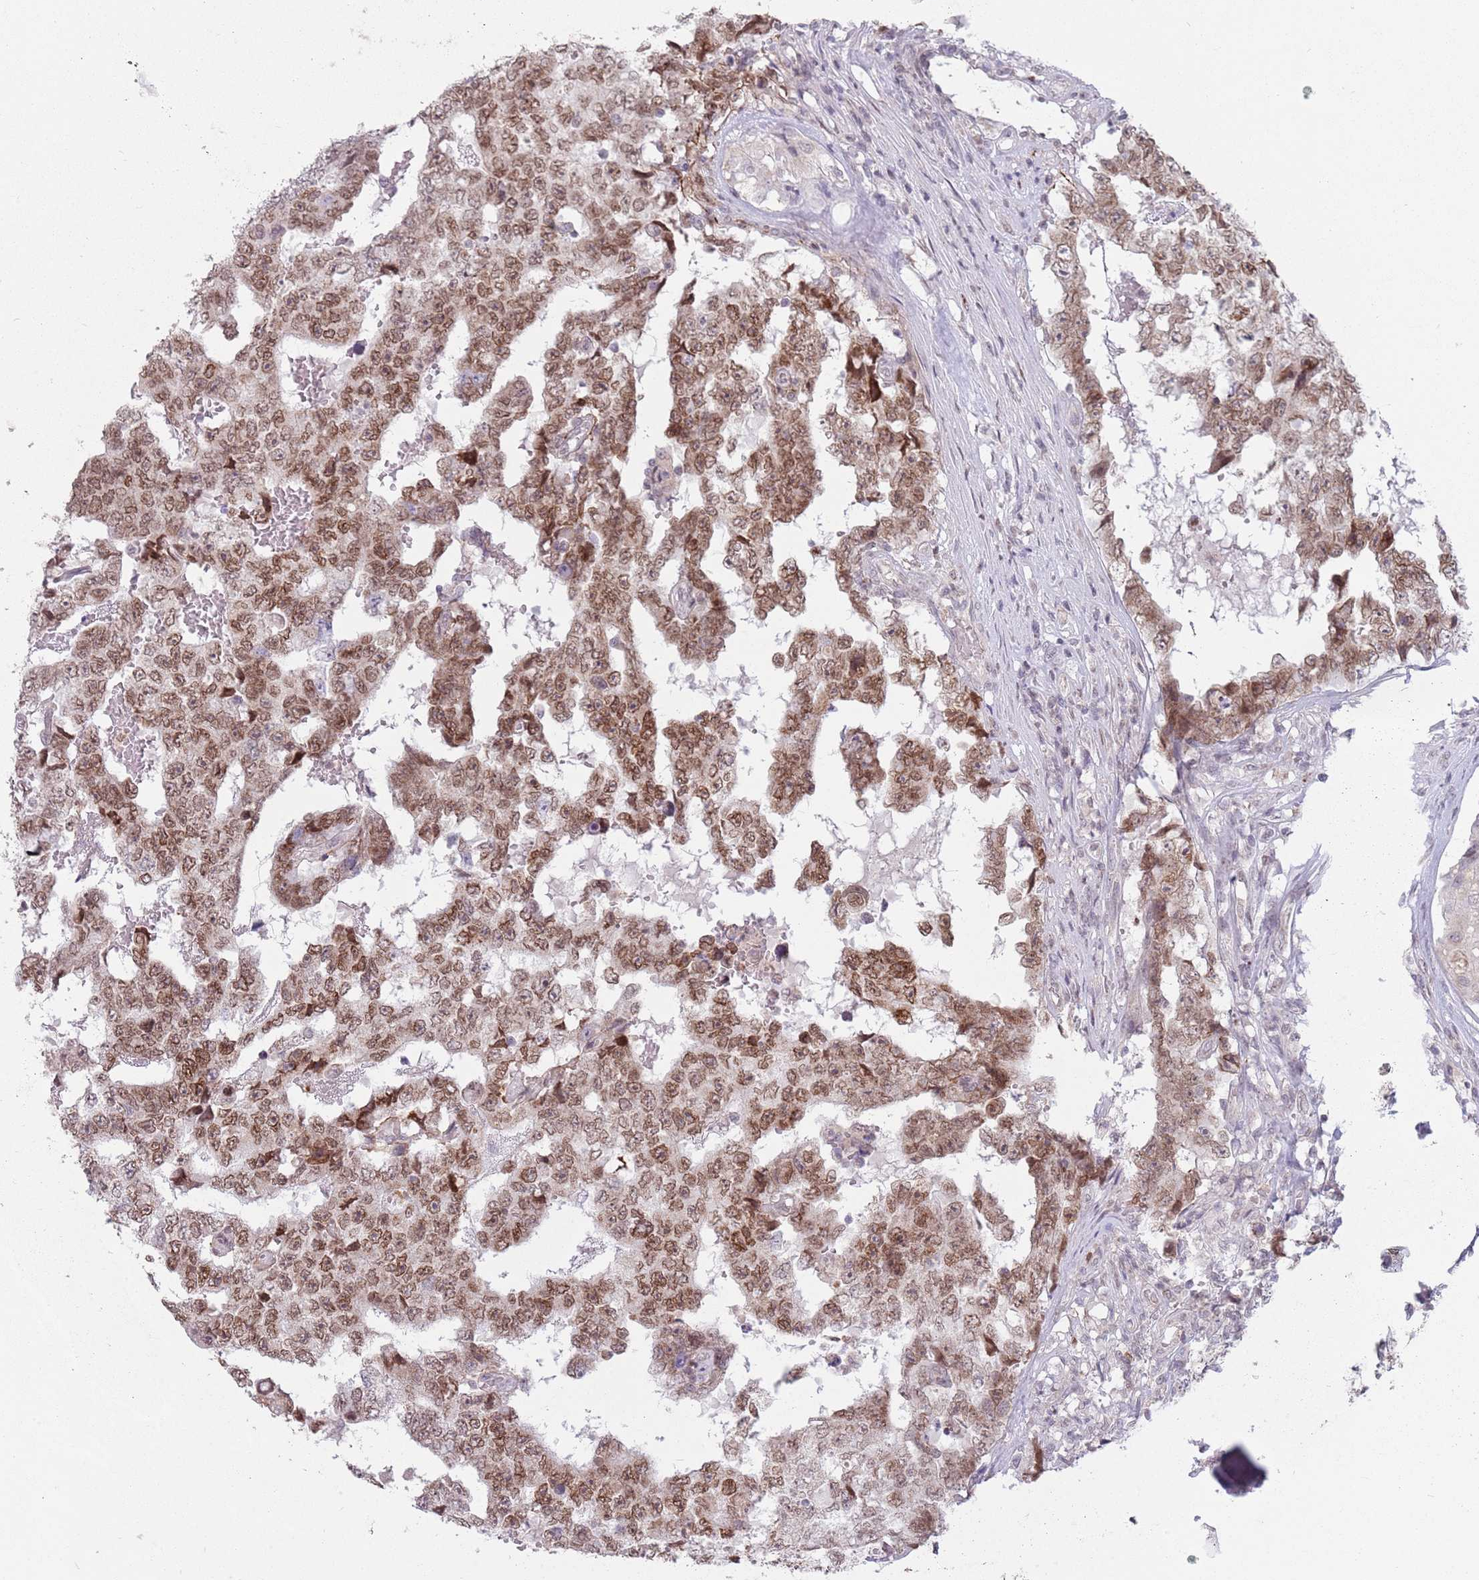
{"staining": {"intensity": "moderate", "quantity": ">75%", "location": "nuclear"}, "tissue": "testis cancer", "cell_type": "Tumor cells", "image_type": "cancer", "snomed": [{"axis": "morphology", "description": "Carcinoma, Embryonal, NOS"}, {"axis": "topography", "description": "Testis"}], "caption": "Brown immunohistochemical staining in human embryonal carcinoma (testis) demonstrates moderate nuclear positivity in about >75% of tumor cells.", "gene": "ZNF574", "patient": {"sex": "male", "age": 25}}